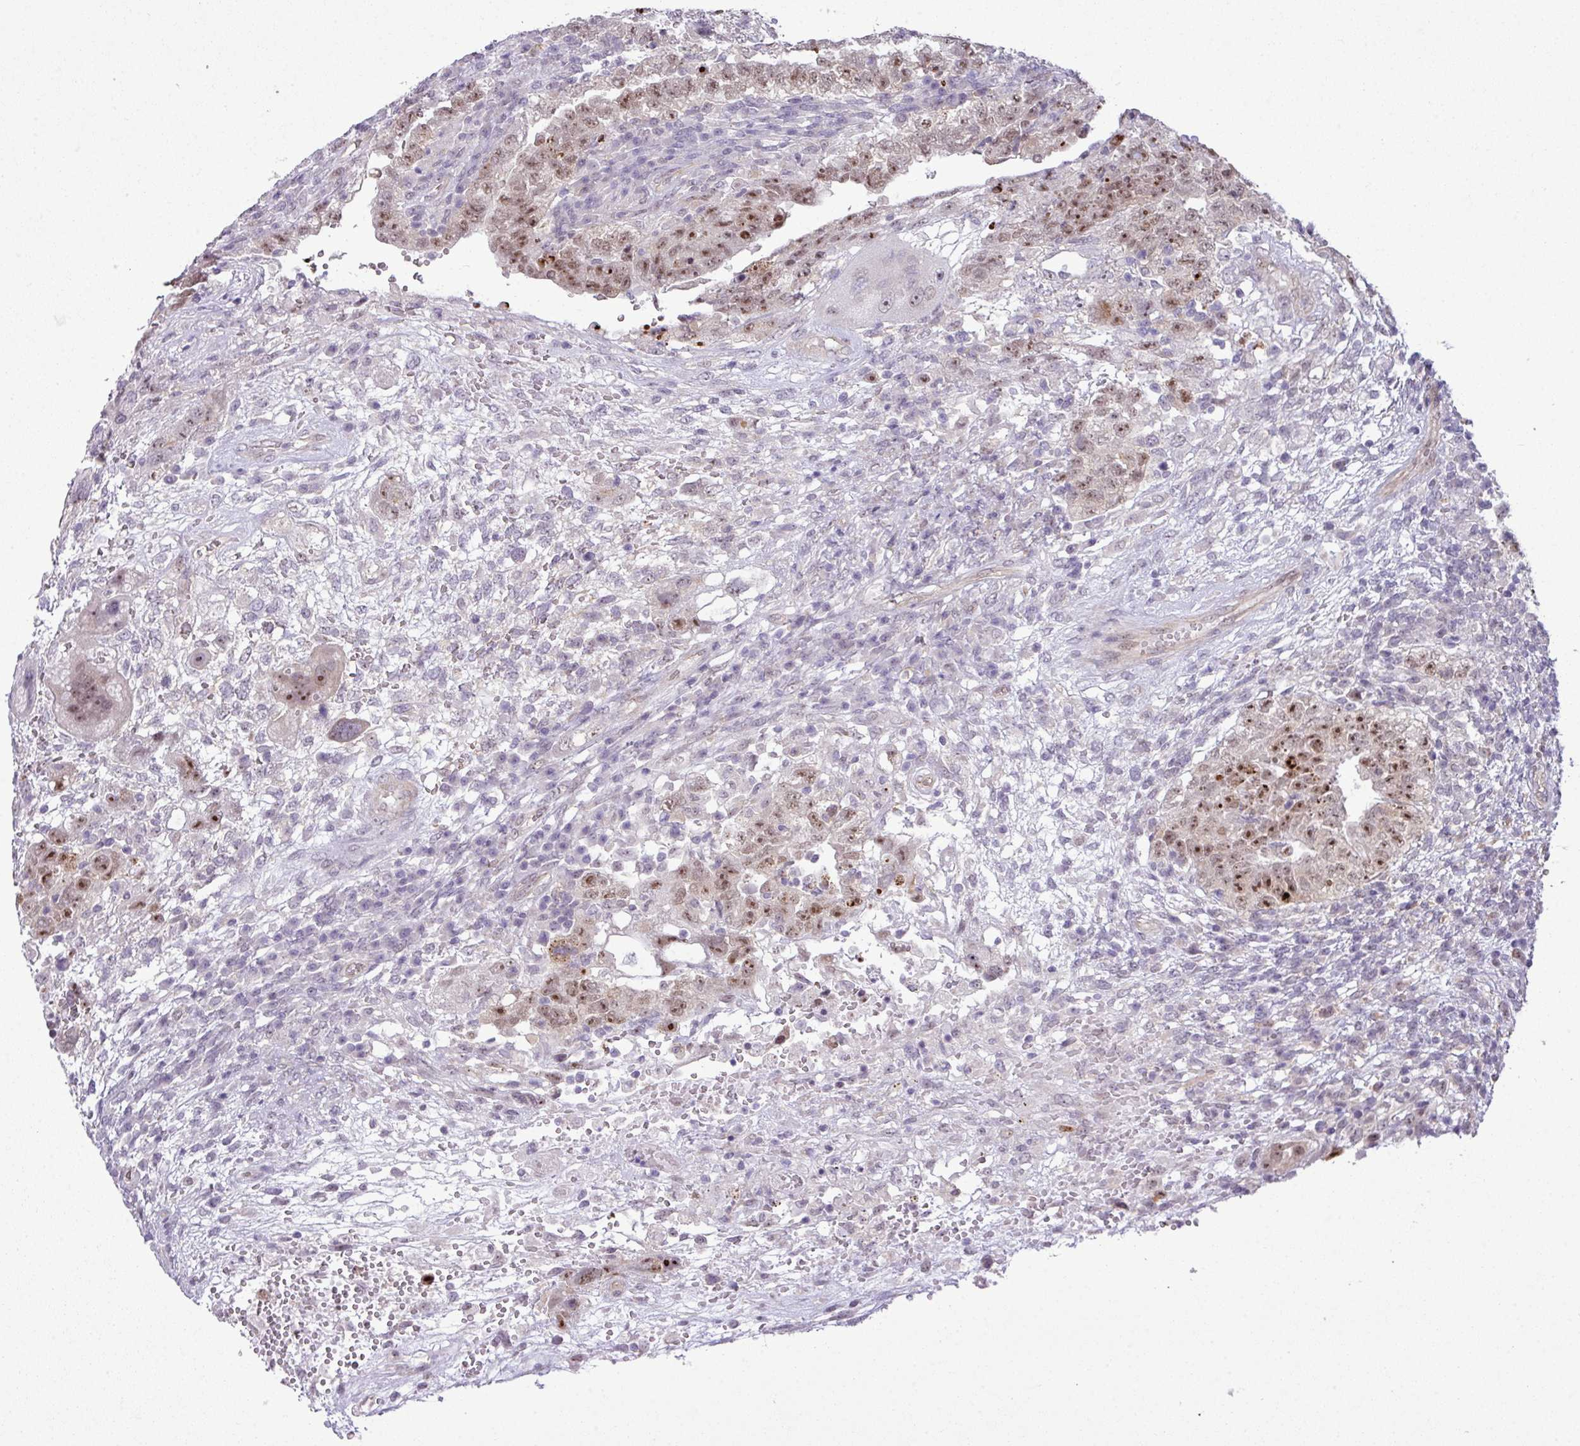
{"staining": {"intensity": "moderate", "quantity": ">75%", "location": "nuclear"}, "tissue": "testis cancer", "cell_type": "Tumor cells", "image_type": "cancer", "snomed": [{"axis": "morphology", "description": "Carcinoma, Embryonal, NOS"}, {"axis": "topography", "description": "Testis"}], "caption": "IHC photomicrograph of embryonal carcinoma (testis) stained for a protein (brown), which displays medium levels of moderate nuclear positivity in about >75% of tumor cells.", "gene": "MAK16", "patient": {"sex": "male", "age": 26}}